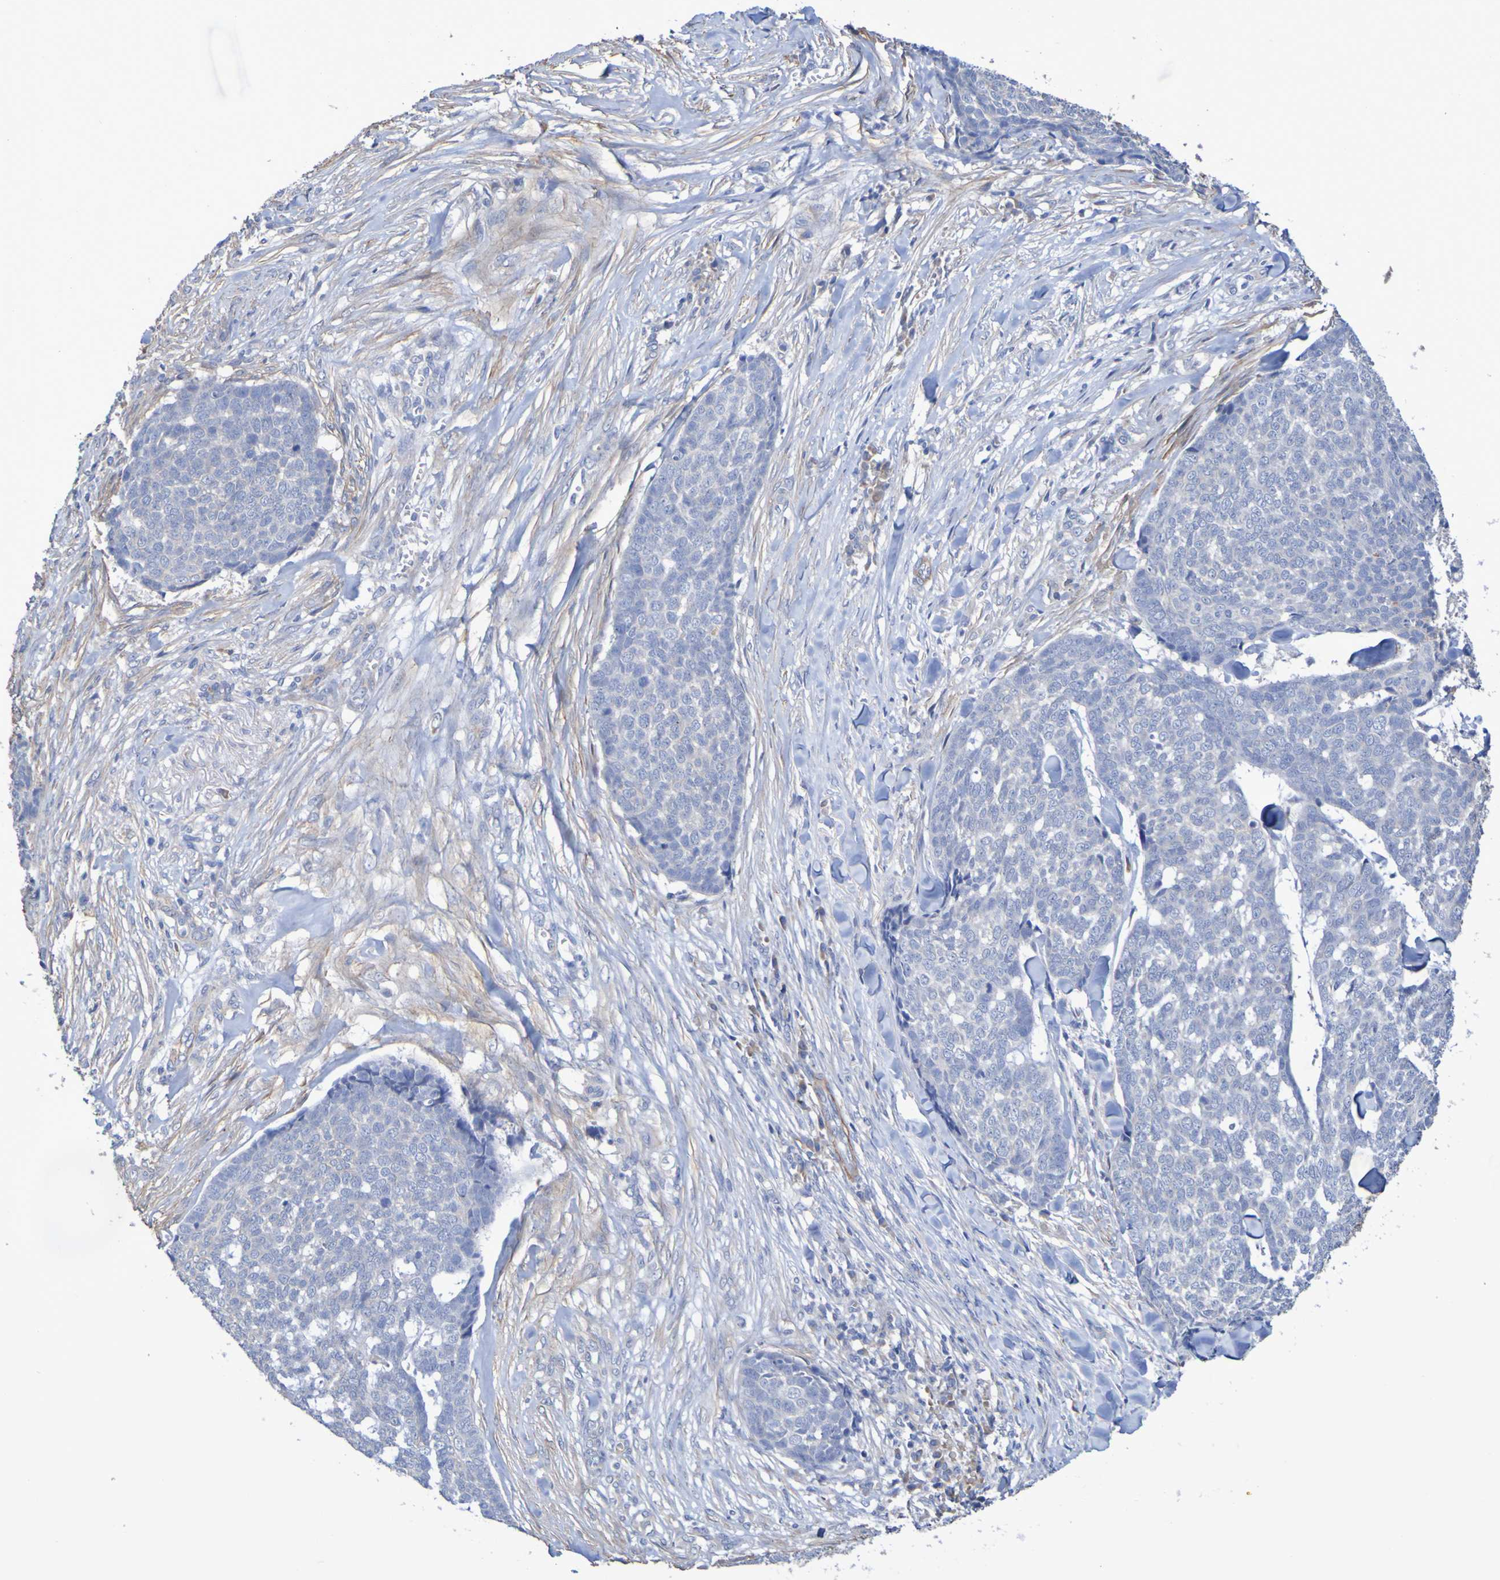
{"staining": {"intensity": "negative", "quantity": "none", "location": "none"}, "tissue": "skin cancer", "cell_type": "Tumor cells", "image_type": "cancer", "snomed": [{"axis": "morphology", "description": "Basal cell carcinoma"}, {"axis": "topography", "description": "Skin"}], "caption": "Skin cancer was stained to show a protein in brown. There is no significant positivity in tumor cells.", "gene": "SRPRB", "patient": {"sex": "male", "age": 84}}